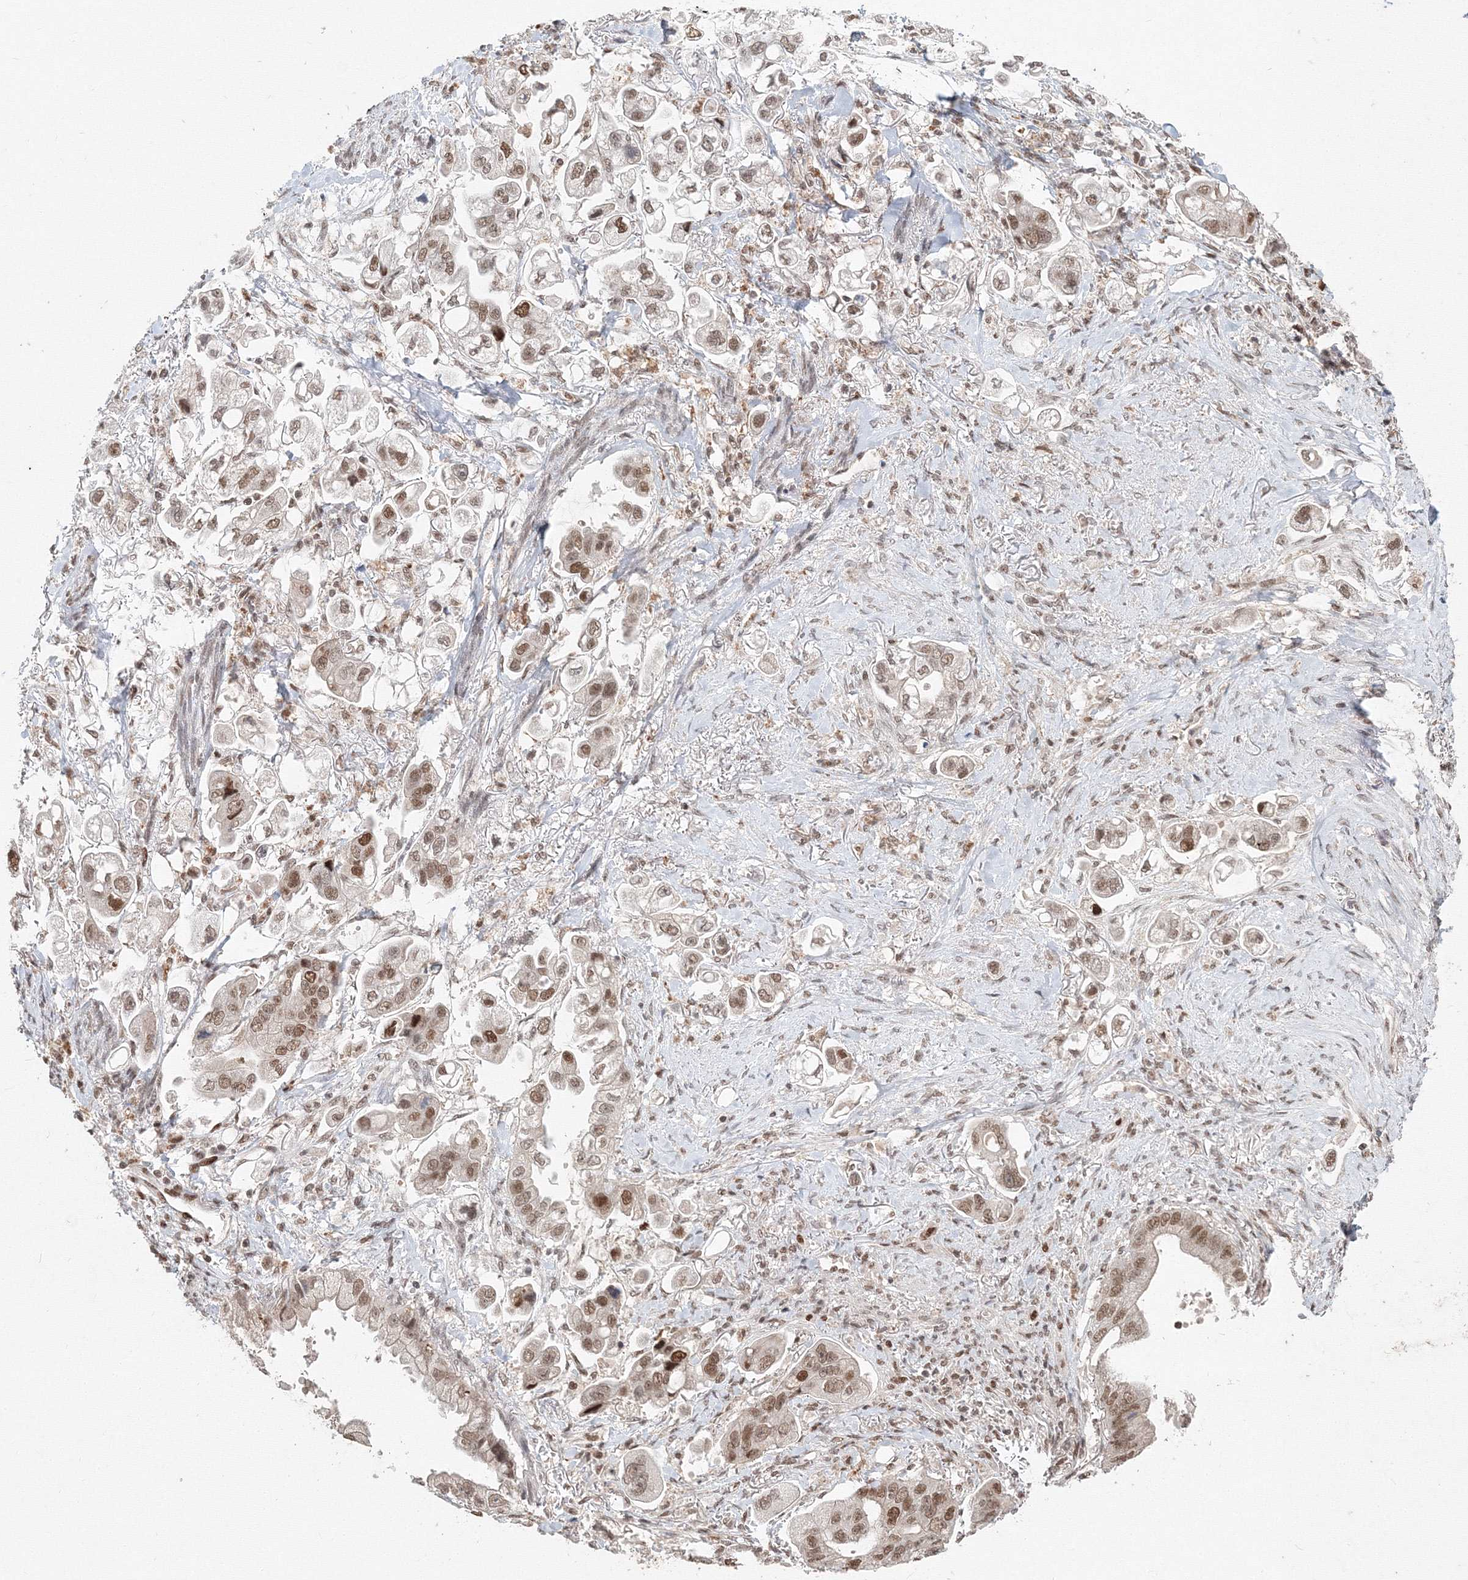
{"staining": {"intensity": "moderate", "quantity": ">75%", "location": "nuclear"}, "tissue": "stomach cancer", "cell_type": "Tumor cells", "image_type": "cancer", "snomed": [{"axis": "morphology", "description": "Adenocarcinoma, NOS"}, {"axis": "topography", "description": "Stomach"}], "caption": "This photomicrograph reveals IHC staining of human adenocarcinoma (stomach), with medium moderate nuclear staining in about >75% of tumor cells.", "gene": "IWS1", "patient": {"sex": "male", "age": 62}}